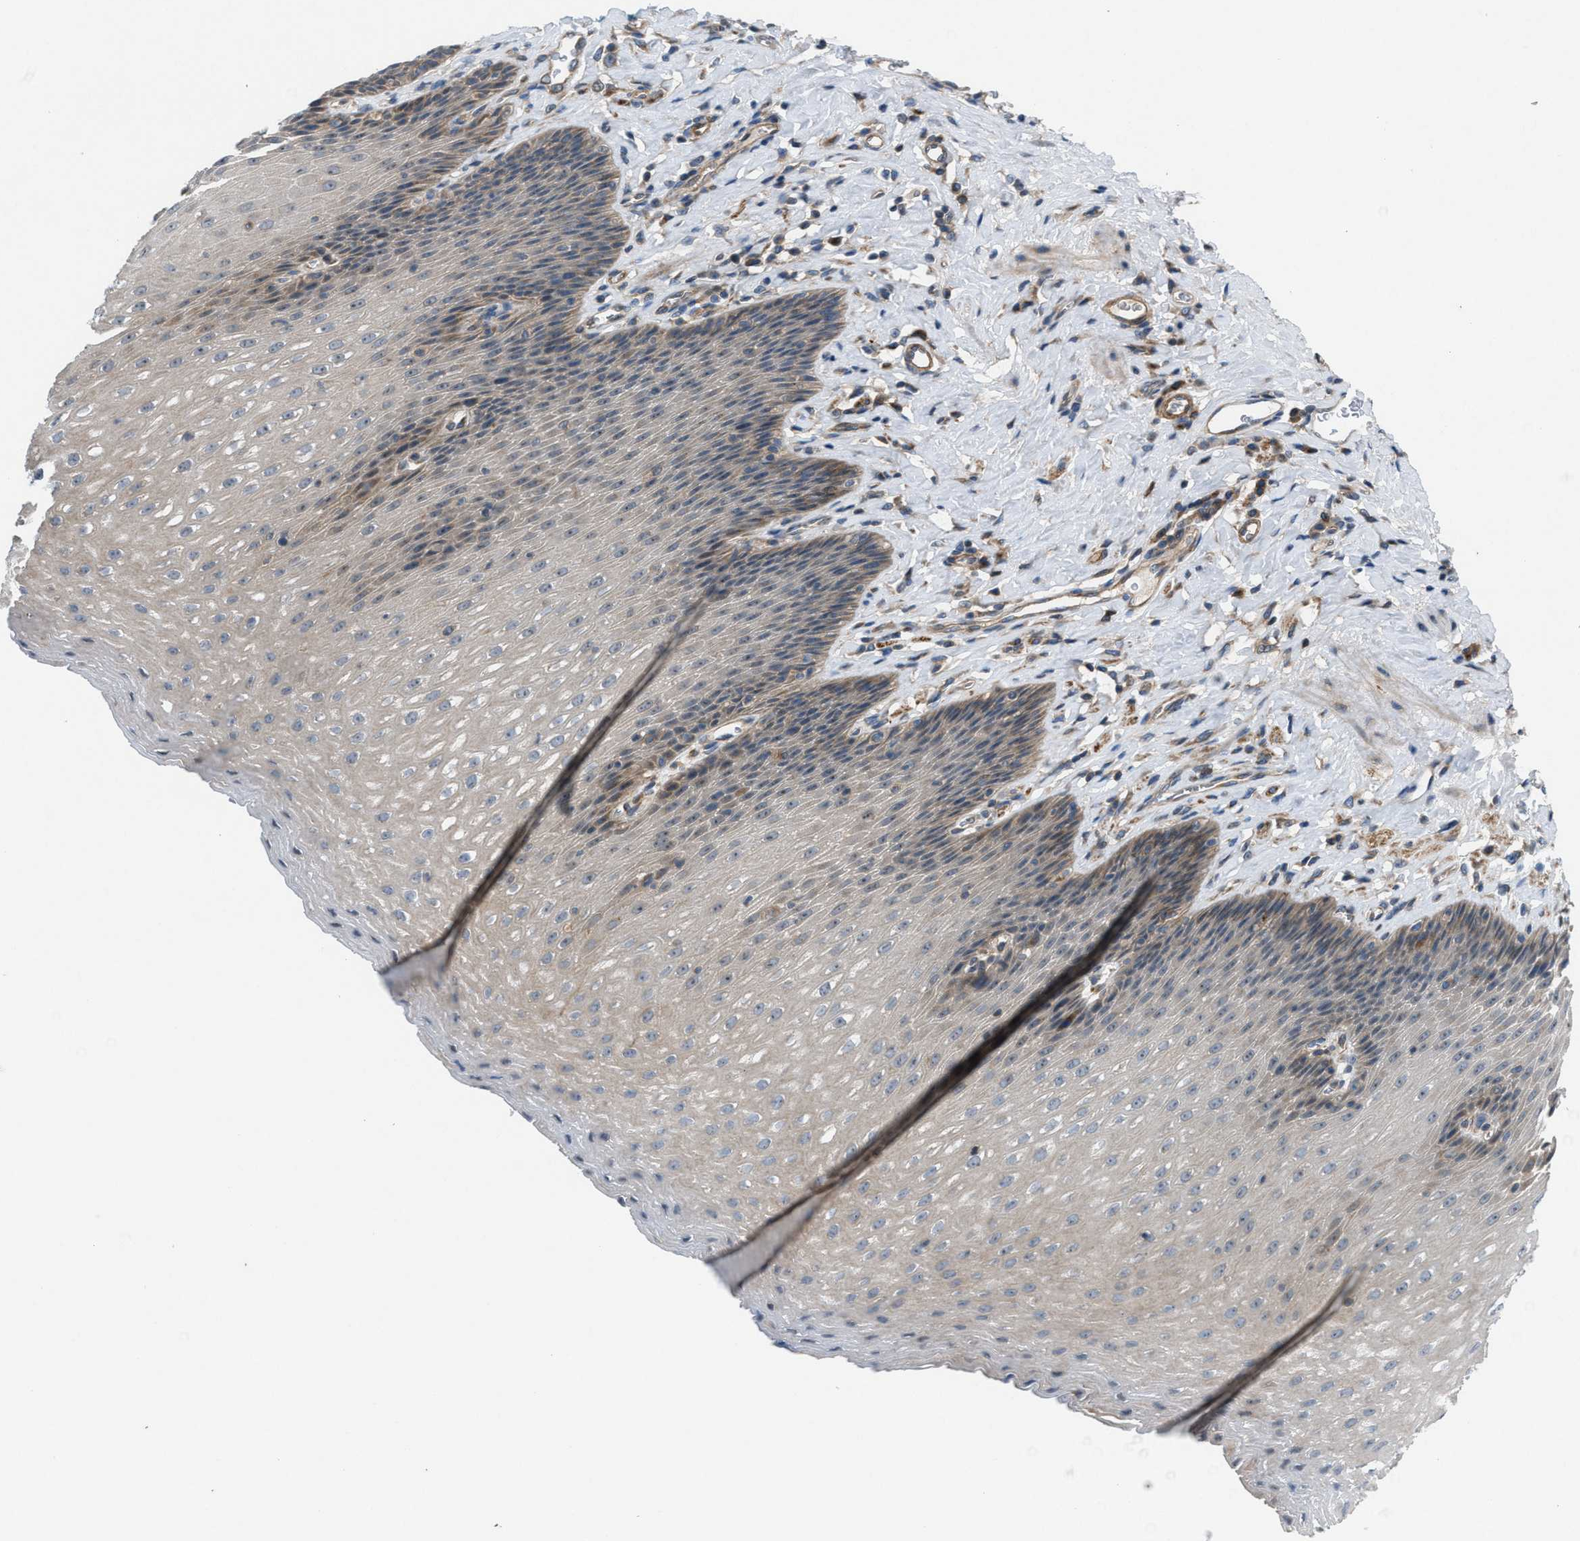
{"staining": {"intensity": "weak", "quantity": "25%-75%", "location": "cytoplasmic/membranous"}, "tissue": "esophagus", "cell_type": "Squamous epithelial cells", "image_type": "normal", "snomed": [{"axis": "morphology", "description": "Normal tissue, NOS"}, {"axis": "topography", "description": "Esophagus"}], "caption": "An image of esophagus stained for a protein exhibits weak cytoplasmic/membranous brown staining in squamous epithelial cells. The staining was performed using DAB (3,3'-diaminobenzidine) to visualize the protein expression in brown, while the nuclei were stained in blue with hematoxylin (Magnification: 20x).", "gene": "CYB5D1", "patient": {"sex": "female", "age": 61}}